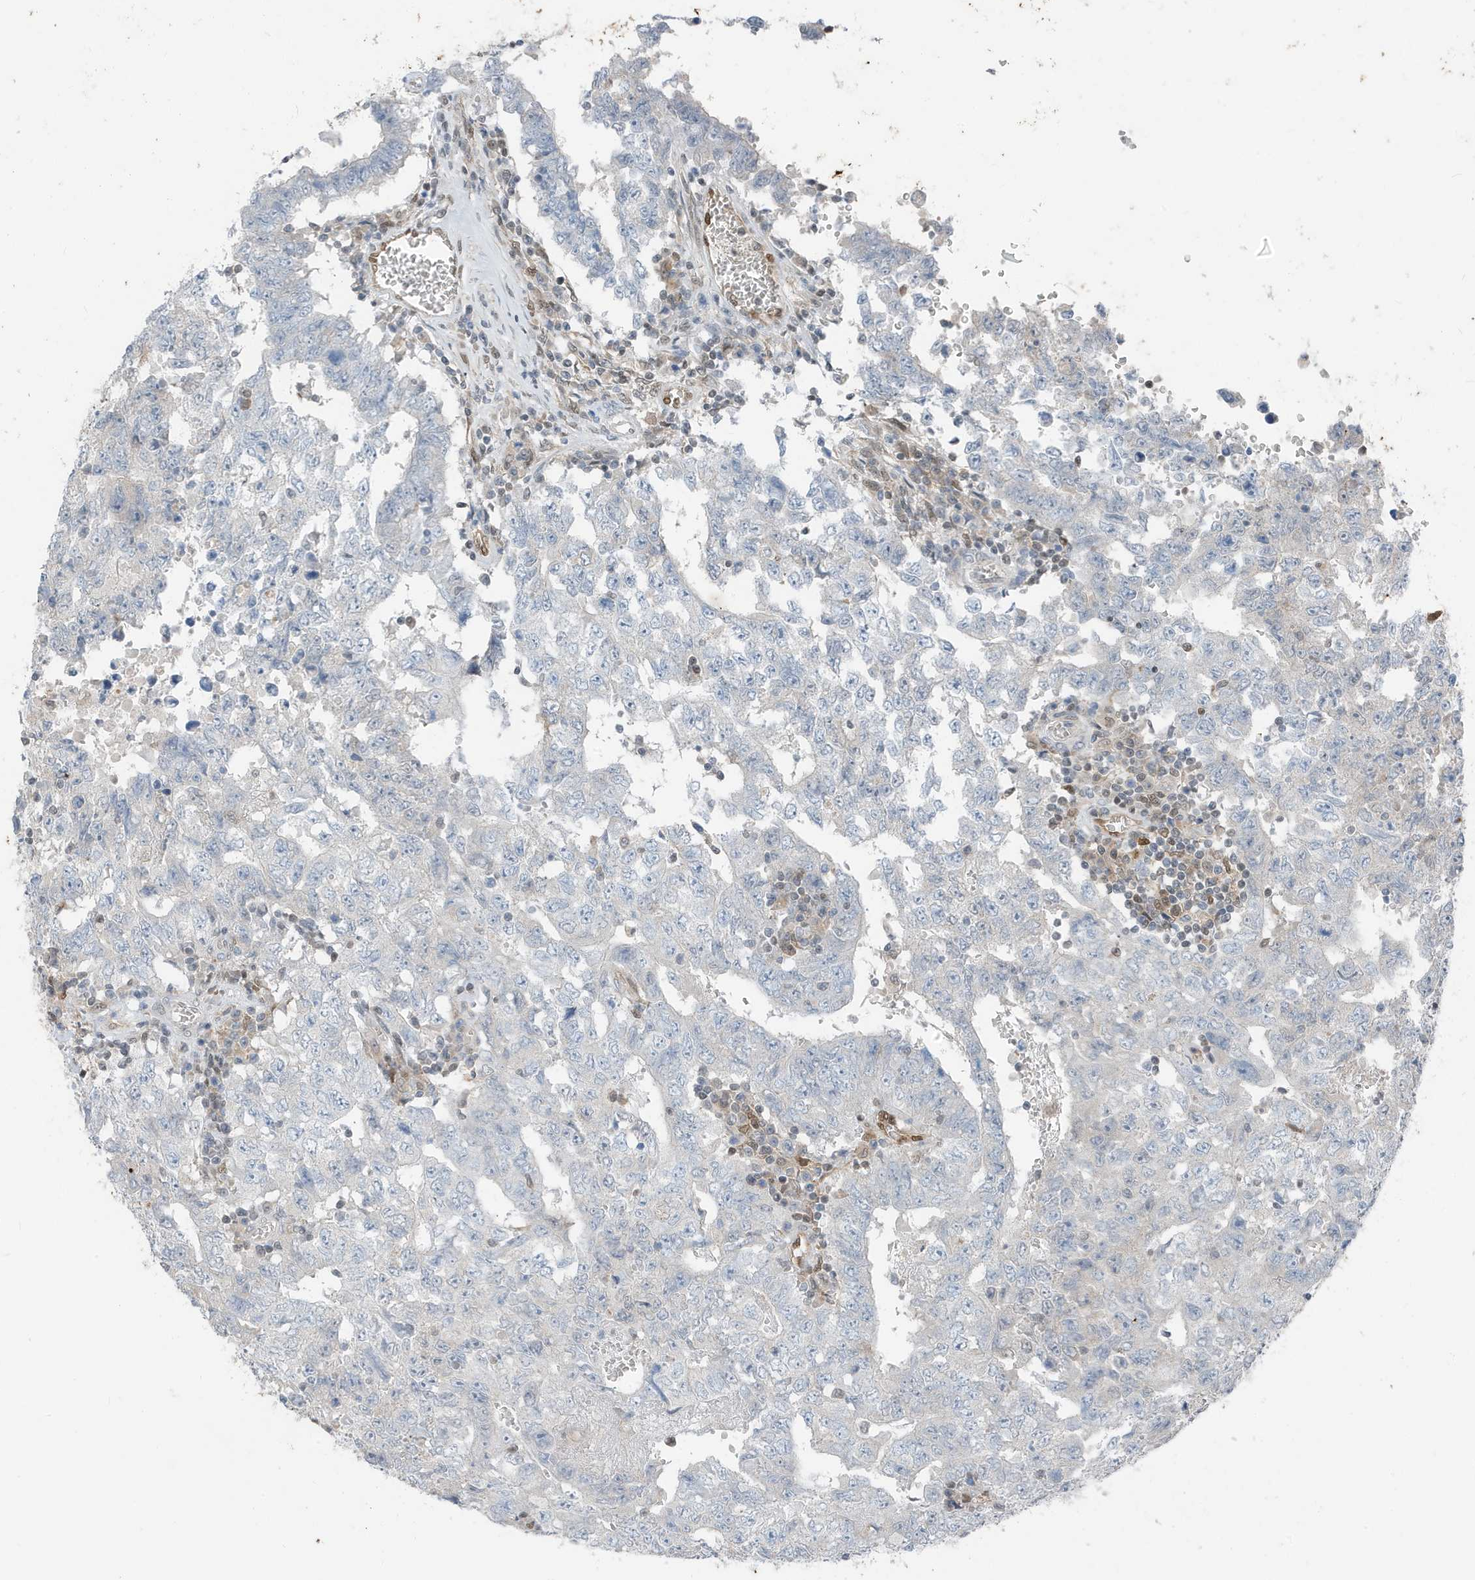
{"staining": {"intensity": "negative", "quantity": "none", "location": "none"}, "tissue": "testis cancer", "cell_type": "Tumor cells", "image_type": "cancer", "snomed": [{"axis": "morphology", "description": "Carcinoma, Embryonal, NOS"}, {"axis": "topography", "description": "Testis"}], "caption": "Immunohistochemistry (IHC) micrograph of human testis embryonal carcinoma stained for a protein (brown), which exhibits no positivity in tumor cells.", "gene": "NCOA7", "patient": {"sex": "male", "age": 26}}